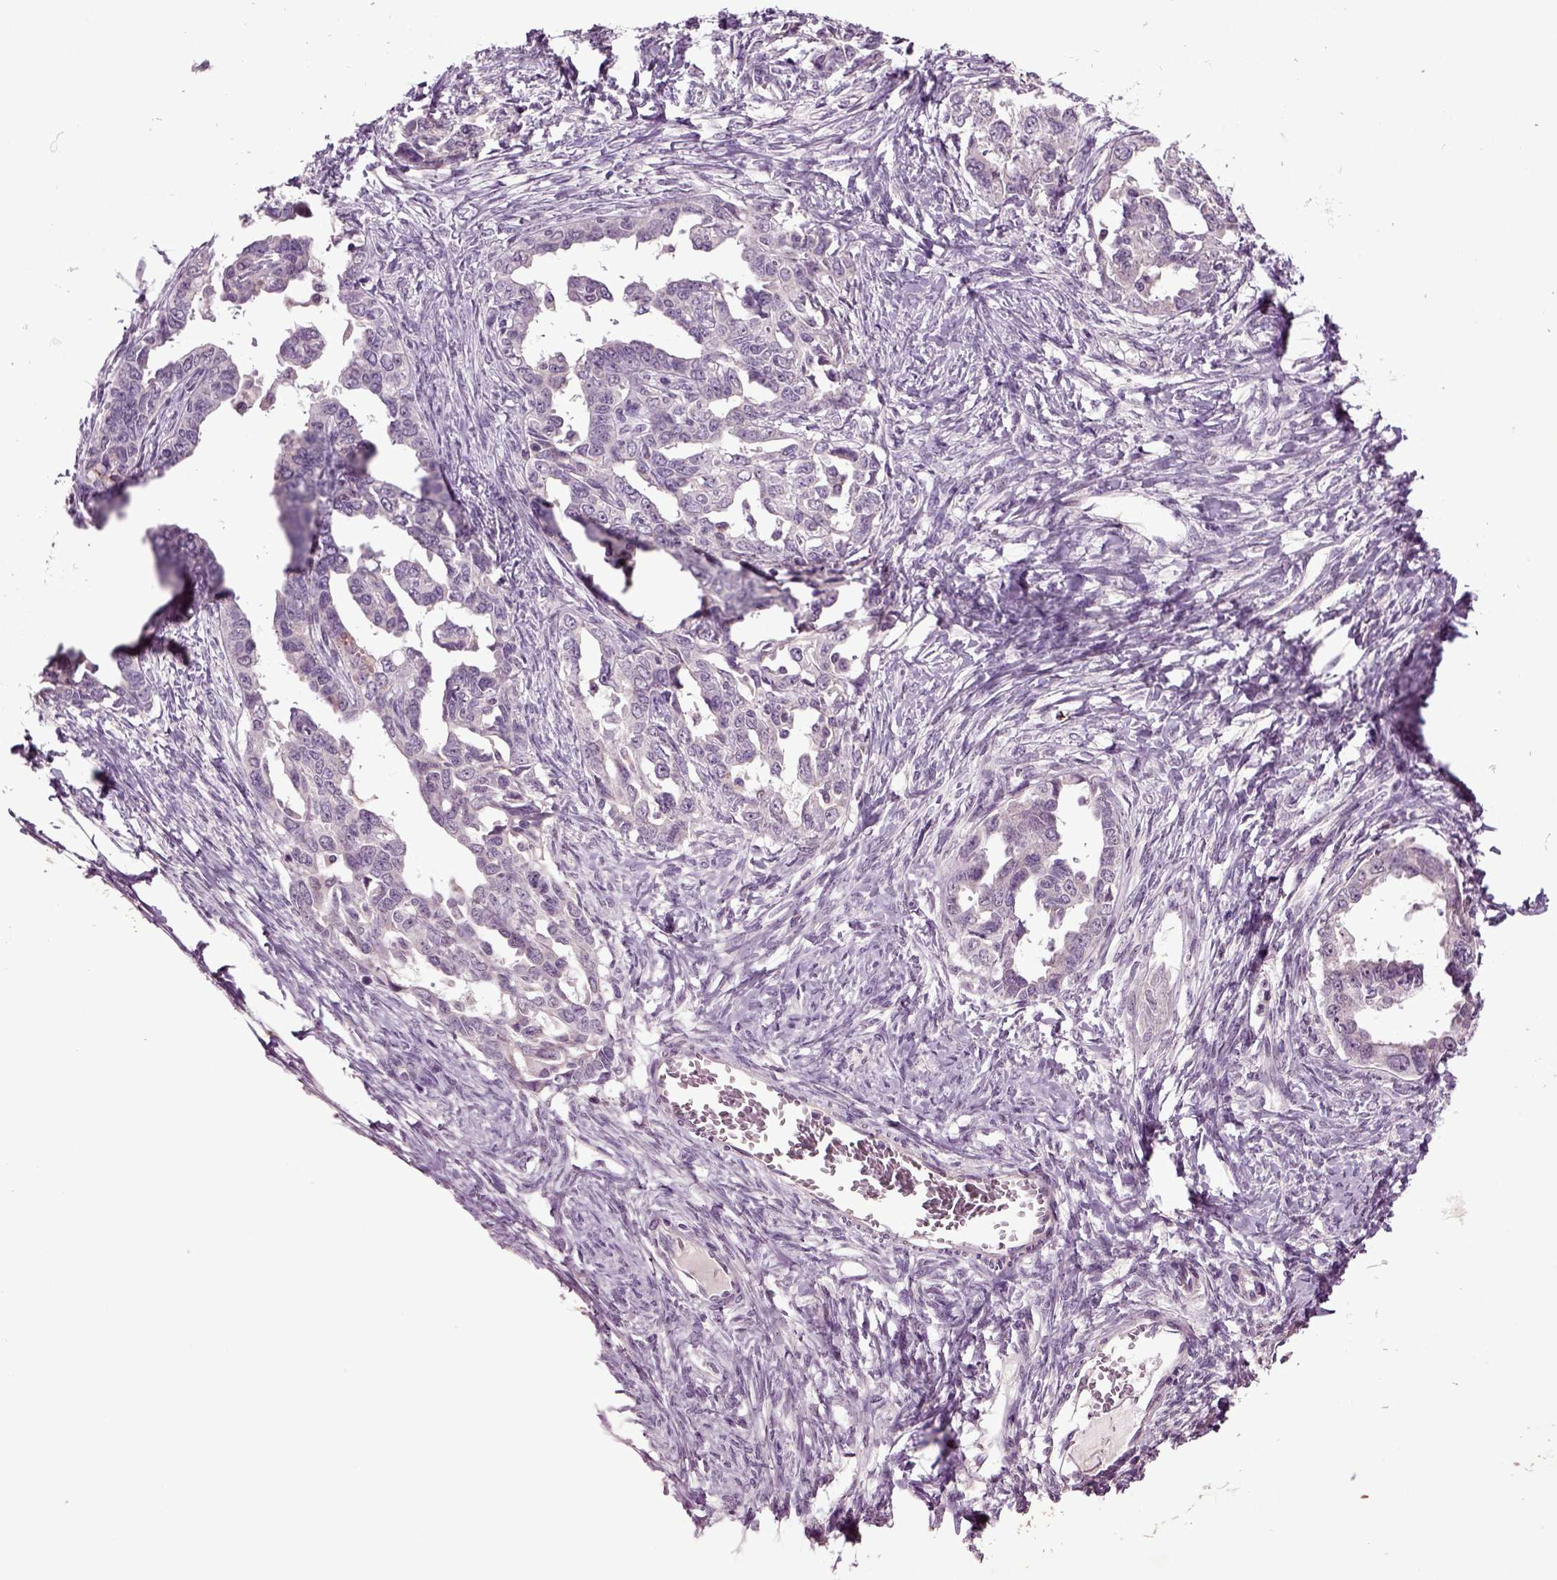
{"staining": {"intensity": "negative", "quantity": "none", "location": "none"}, "tissue": "ovarian cancer", "cell_type": "Tumor cells", "image_type": "cancer", "snomed": [{"axis": "morphology", "description": "Cystadenocarcinoma, serous, NOS"}, {"axis": "topography", "description": "Ovary"}], "caption": "Protein analysis of ovarian cancer exhibits no significant staining in tumor cells.", "gene": "SLC17A6", "patient": {"sex": "female", "age": 69}}